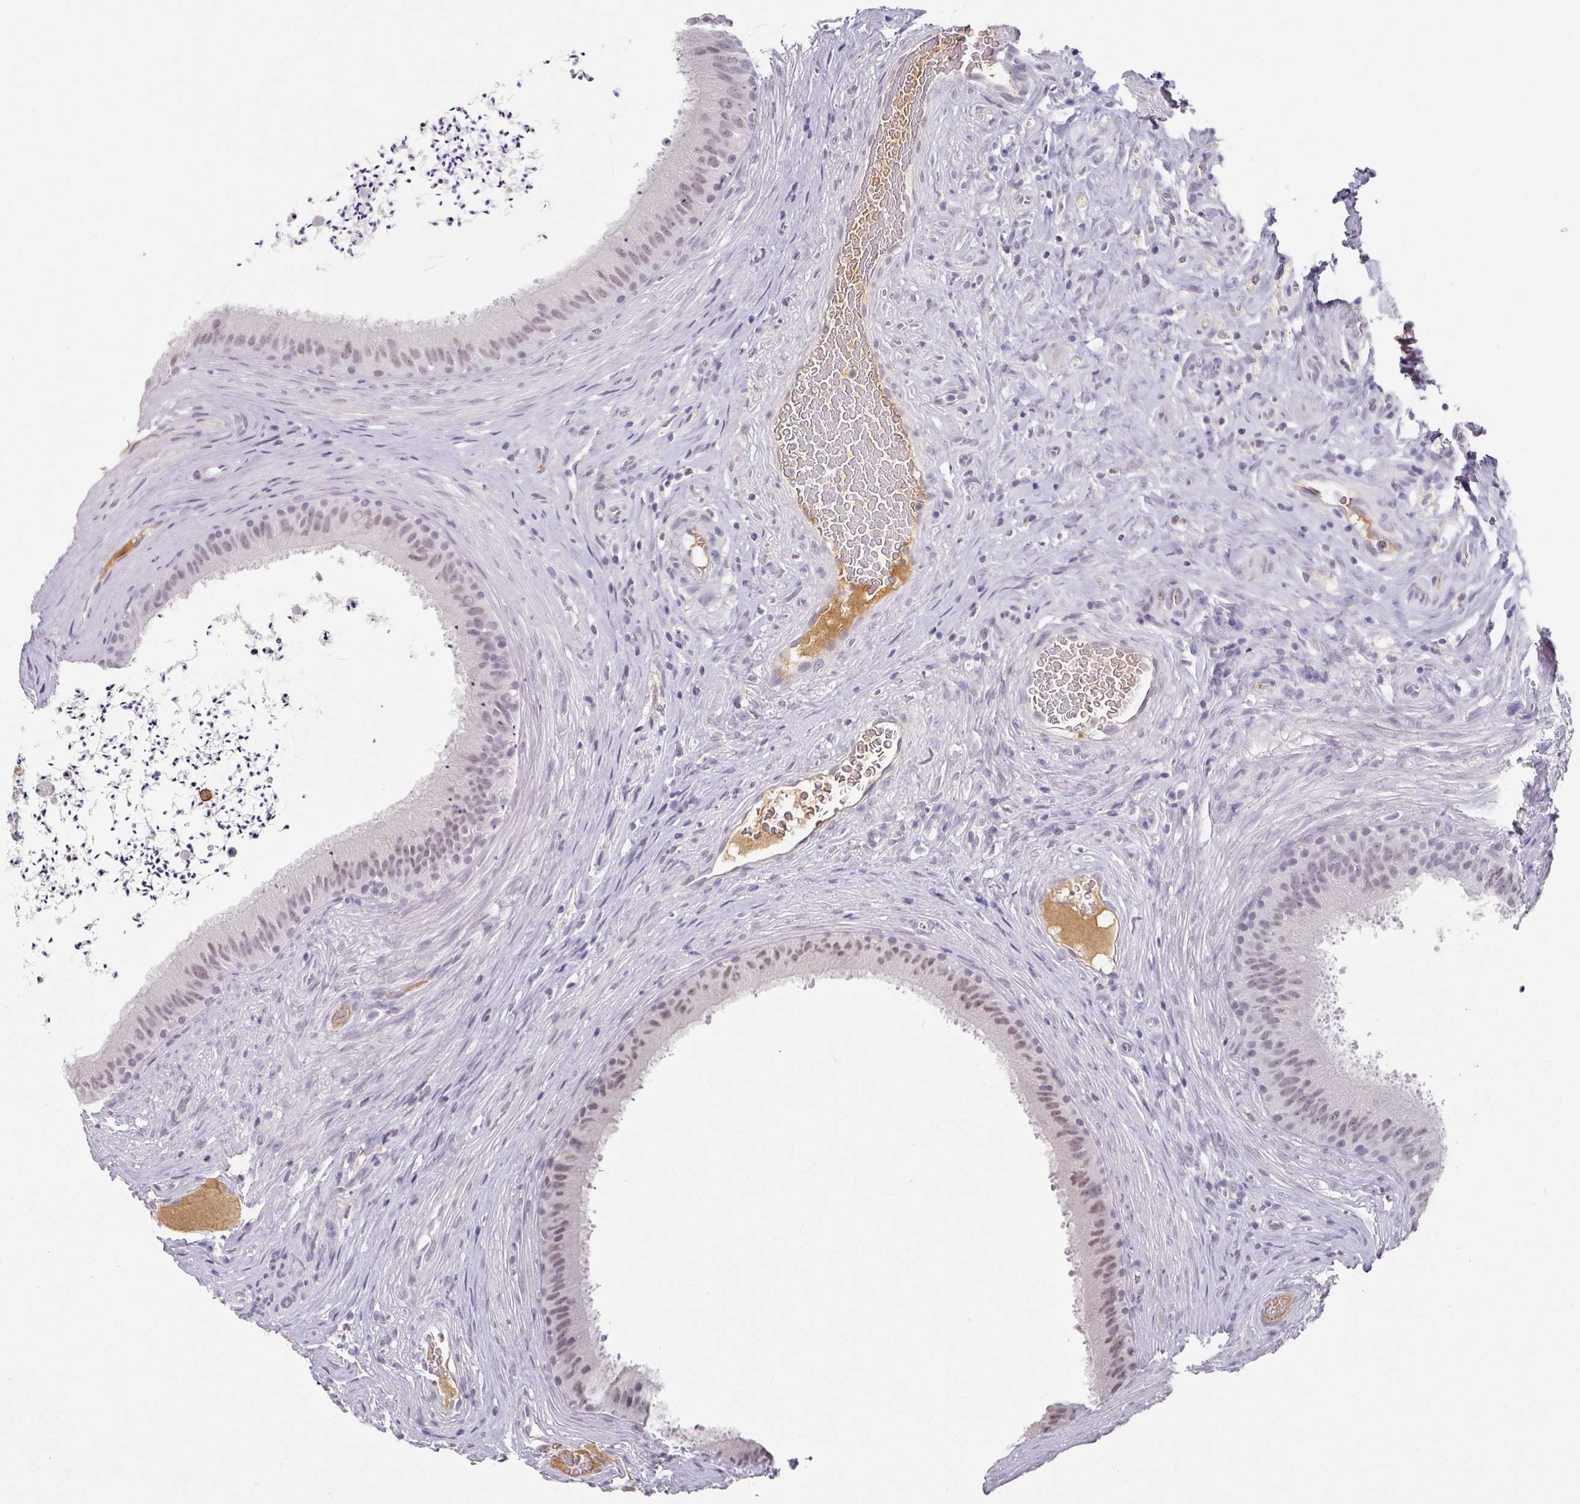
{"staining": {"intensity": "weak", "quantity": "25%-75%", "location": "nuclear"}, "tissue": "epididymis", "cell_type": "Glandular cells", "image_type": "normal", "snomed": [{"axis": "morphology", "description": "Normal tissue, NOS"}, {"axis": "topography", "description": "Testis"}, {"axis": "topography", "description": "Epididymis"}], "caption": "Immunohistochemistry image of benign epididymis: human epididymis stained using IHC displays low levels of weak protein expression localized specifically in the nuclear of glandular cells, appearing as a nuclear brown color.", "gene": "C1QB", "patient": {"sex": "male", "age": 41}}